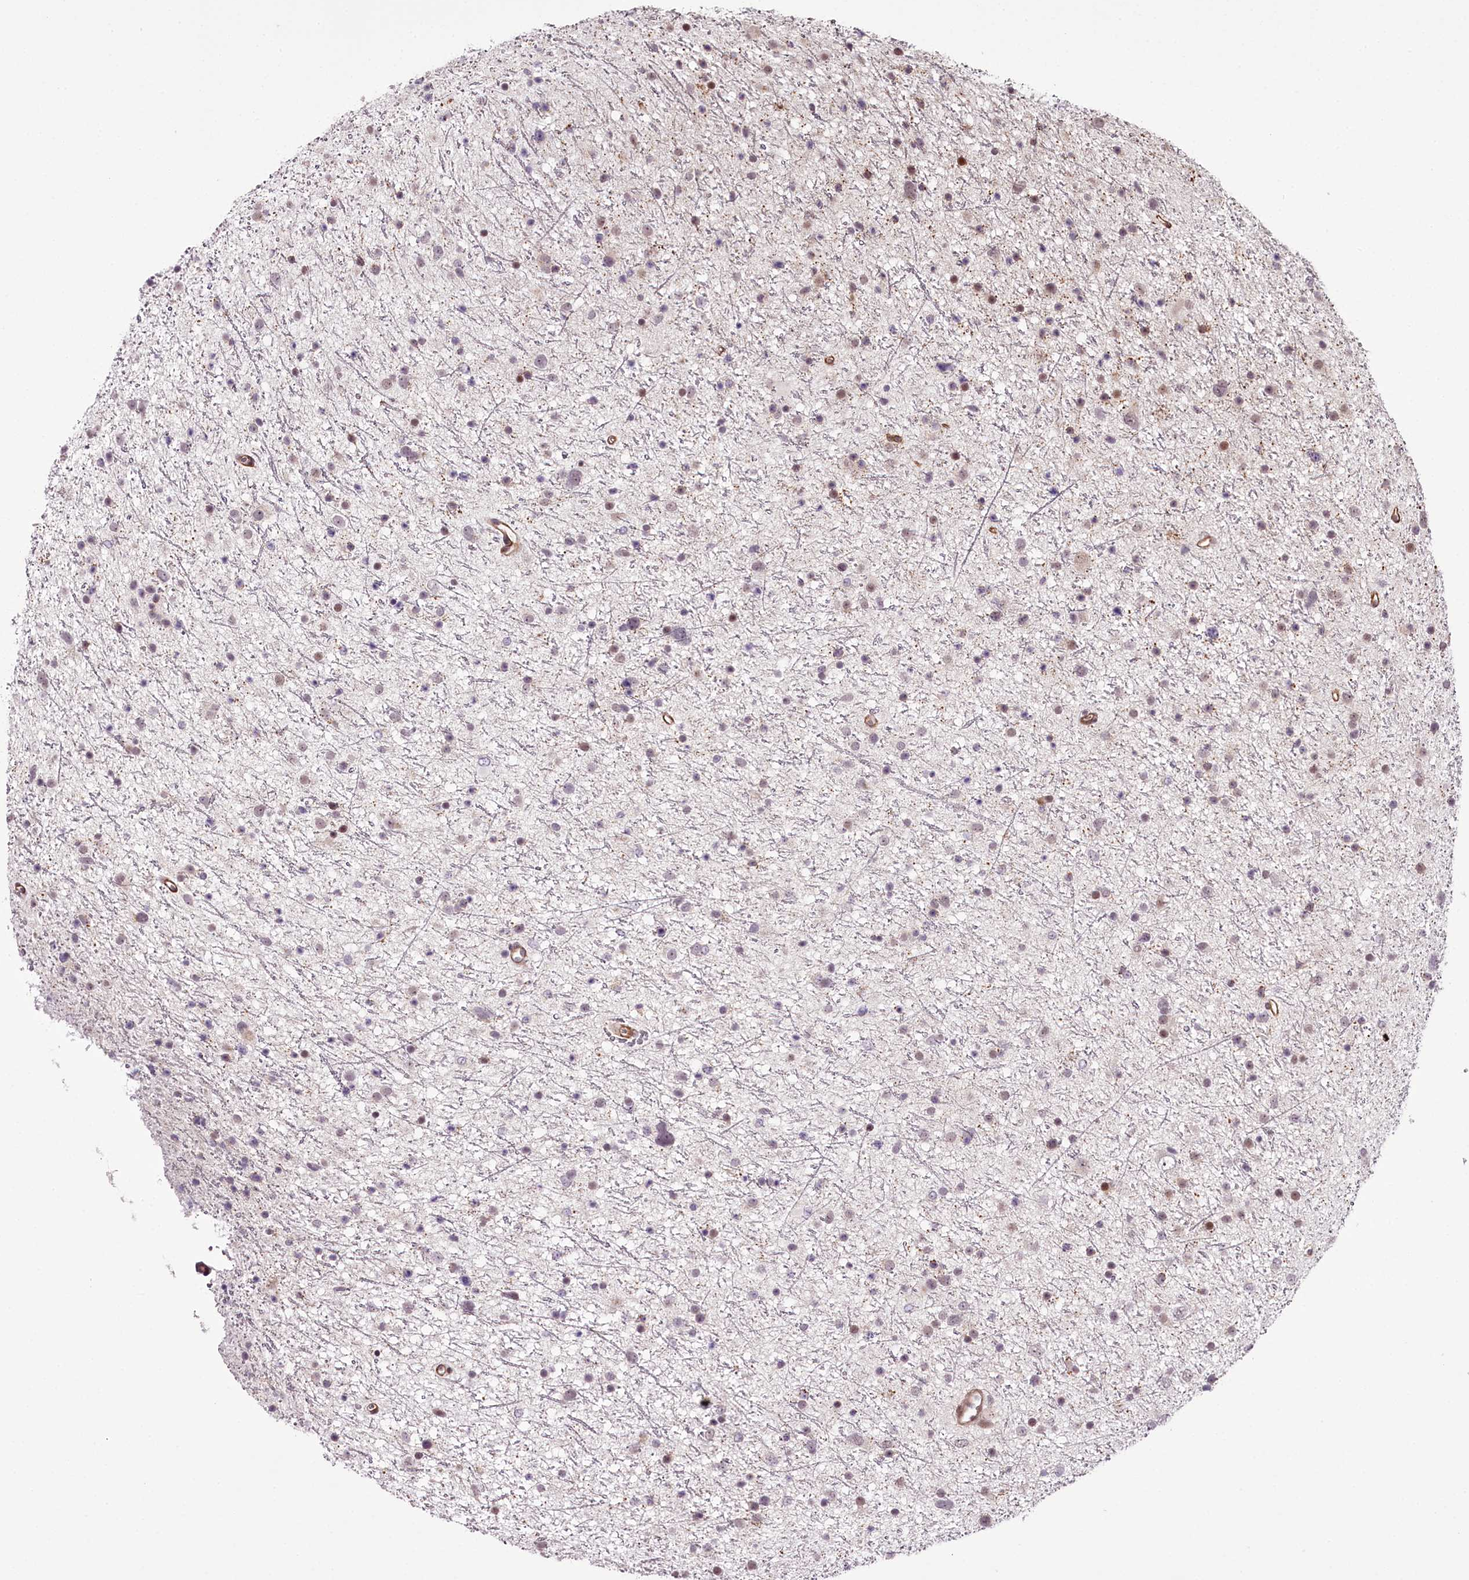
{"staining": {"intensity": "weak", "quantity": "25%-75%", "location": "nuclear"}, "tissue": "glioma", "cell_type": "Tumor cells", "image_type": "cancer", "snomed": [{"axis": "morphology", "description": "Glioma, malignant, Low grade"}, {"axis": "topography", "description": "Cerebral cortex"}], "caption": "A histopathology image of human glioma stained for a protein exhibits weak nuclear brown staining in tumor cells. Nuclei are stained in blue.", "gene": "TTC33", "patient": {"sex": "female", "age": 39}}